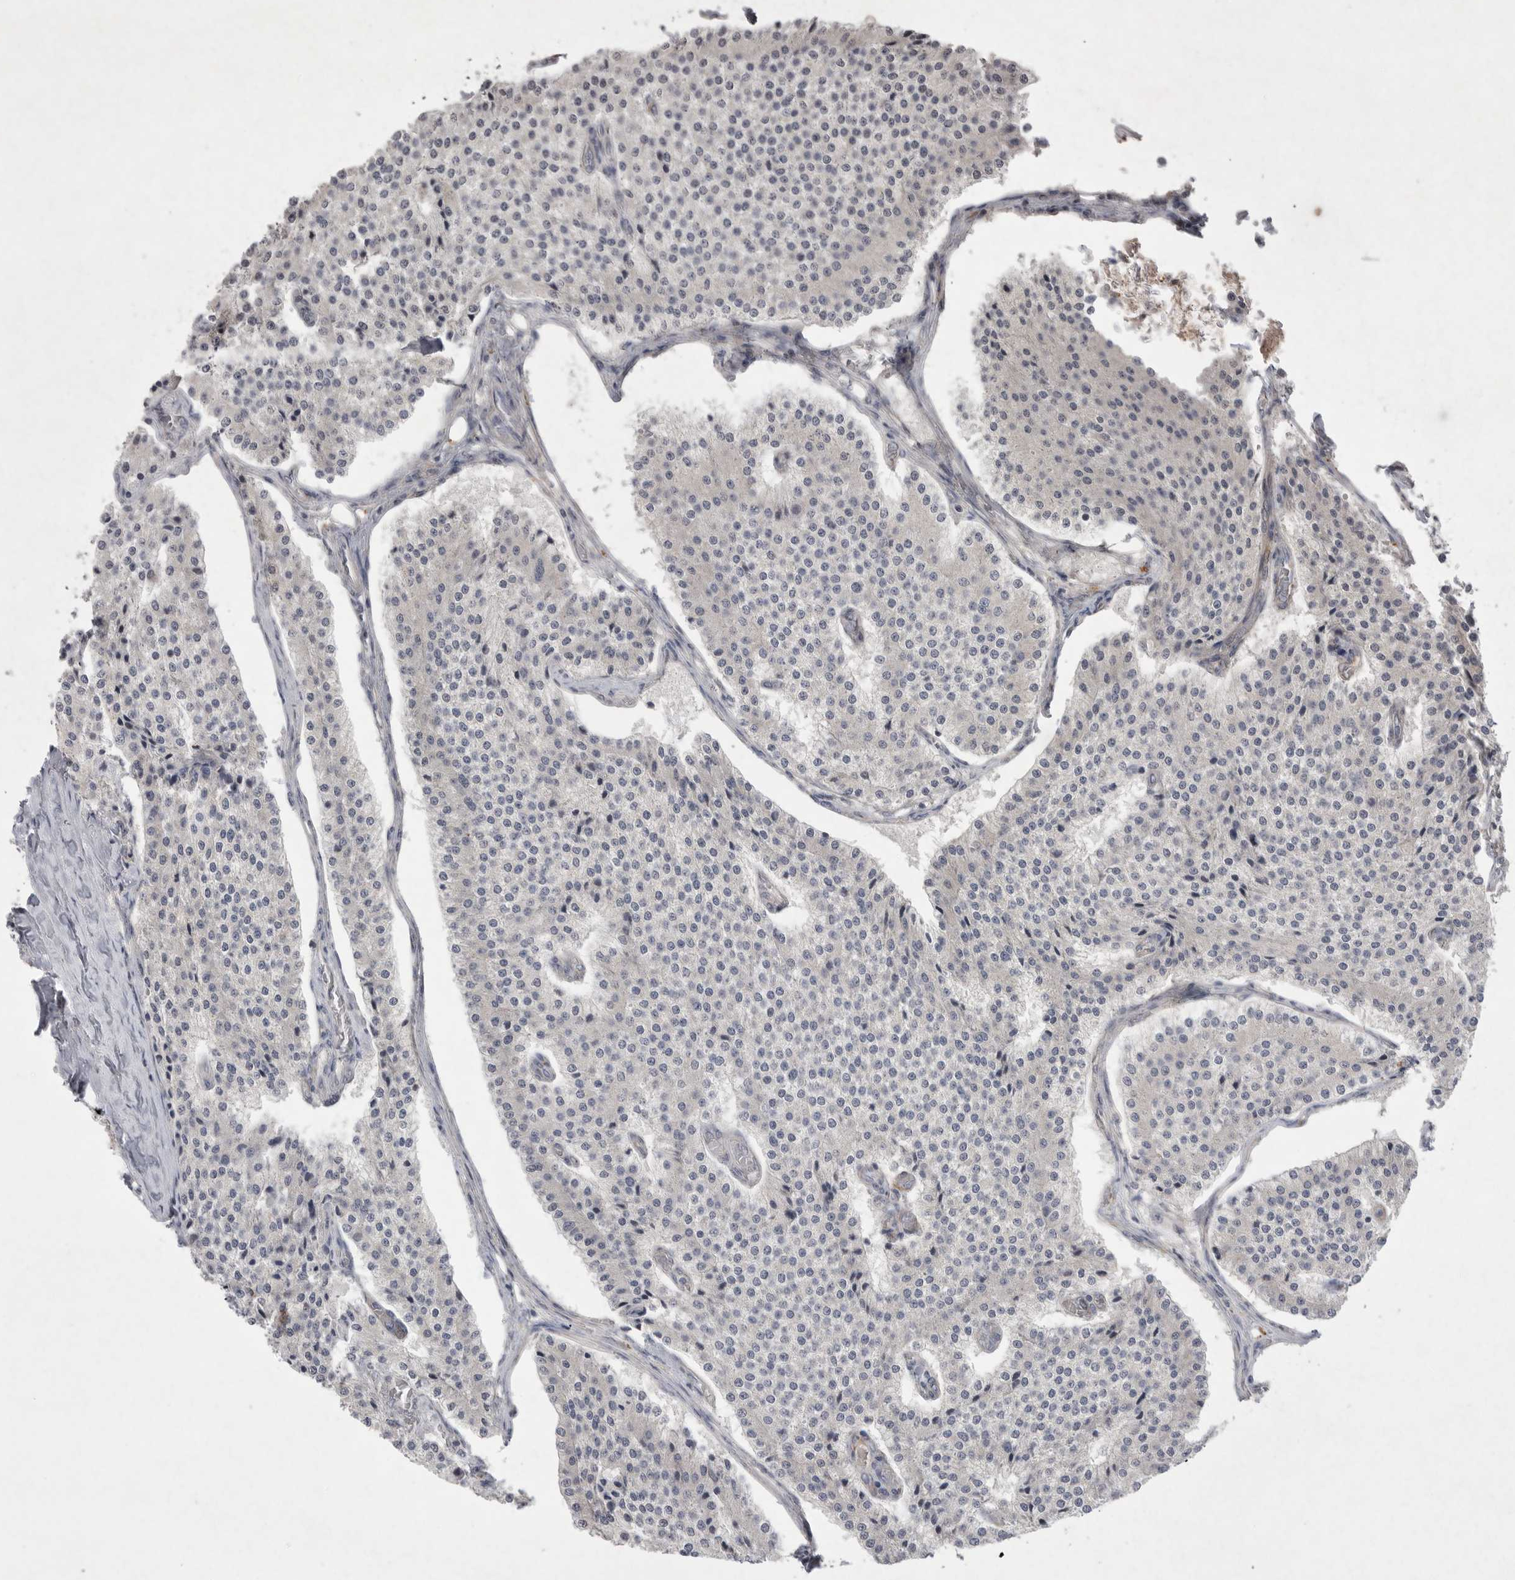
{"staining": {"intensity": "negative", "quantity": "none", "location": "none"}, "tissue": "carcinoid", "cell_type": "Tumor cells", "image_type": "cancer", "snomed": [{"axis": "morphology", "description": "Carcinoid, malignant, NOS"}, {"axis": "topography", "description": "Colon"}], "caption": "High magnification brightfield microscopy of malignant carcinoid stained with DAB (brown) and counterstained with hematoxylin (blue): tumor cells show no significant expression. Brightfield microscopy of immunohistochemistry (IHC) stained with DAB (3,3'-diaminobenzidine) (brown) and hematoxylin (blue), captured at high magnification.", "gene": "VANGL2", "patient": {"sex": "female", "age": 52}}